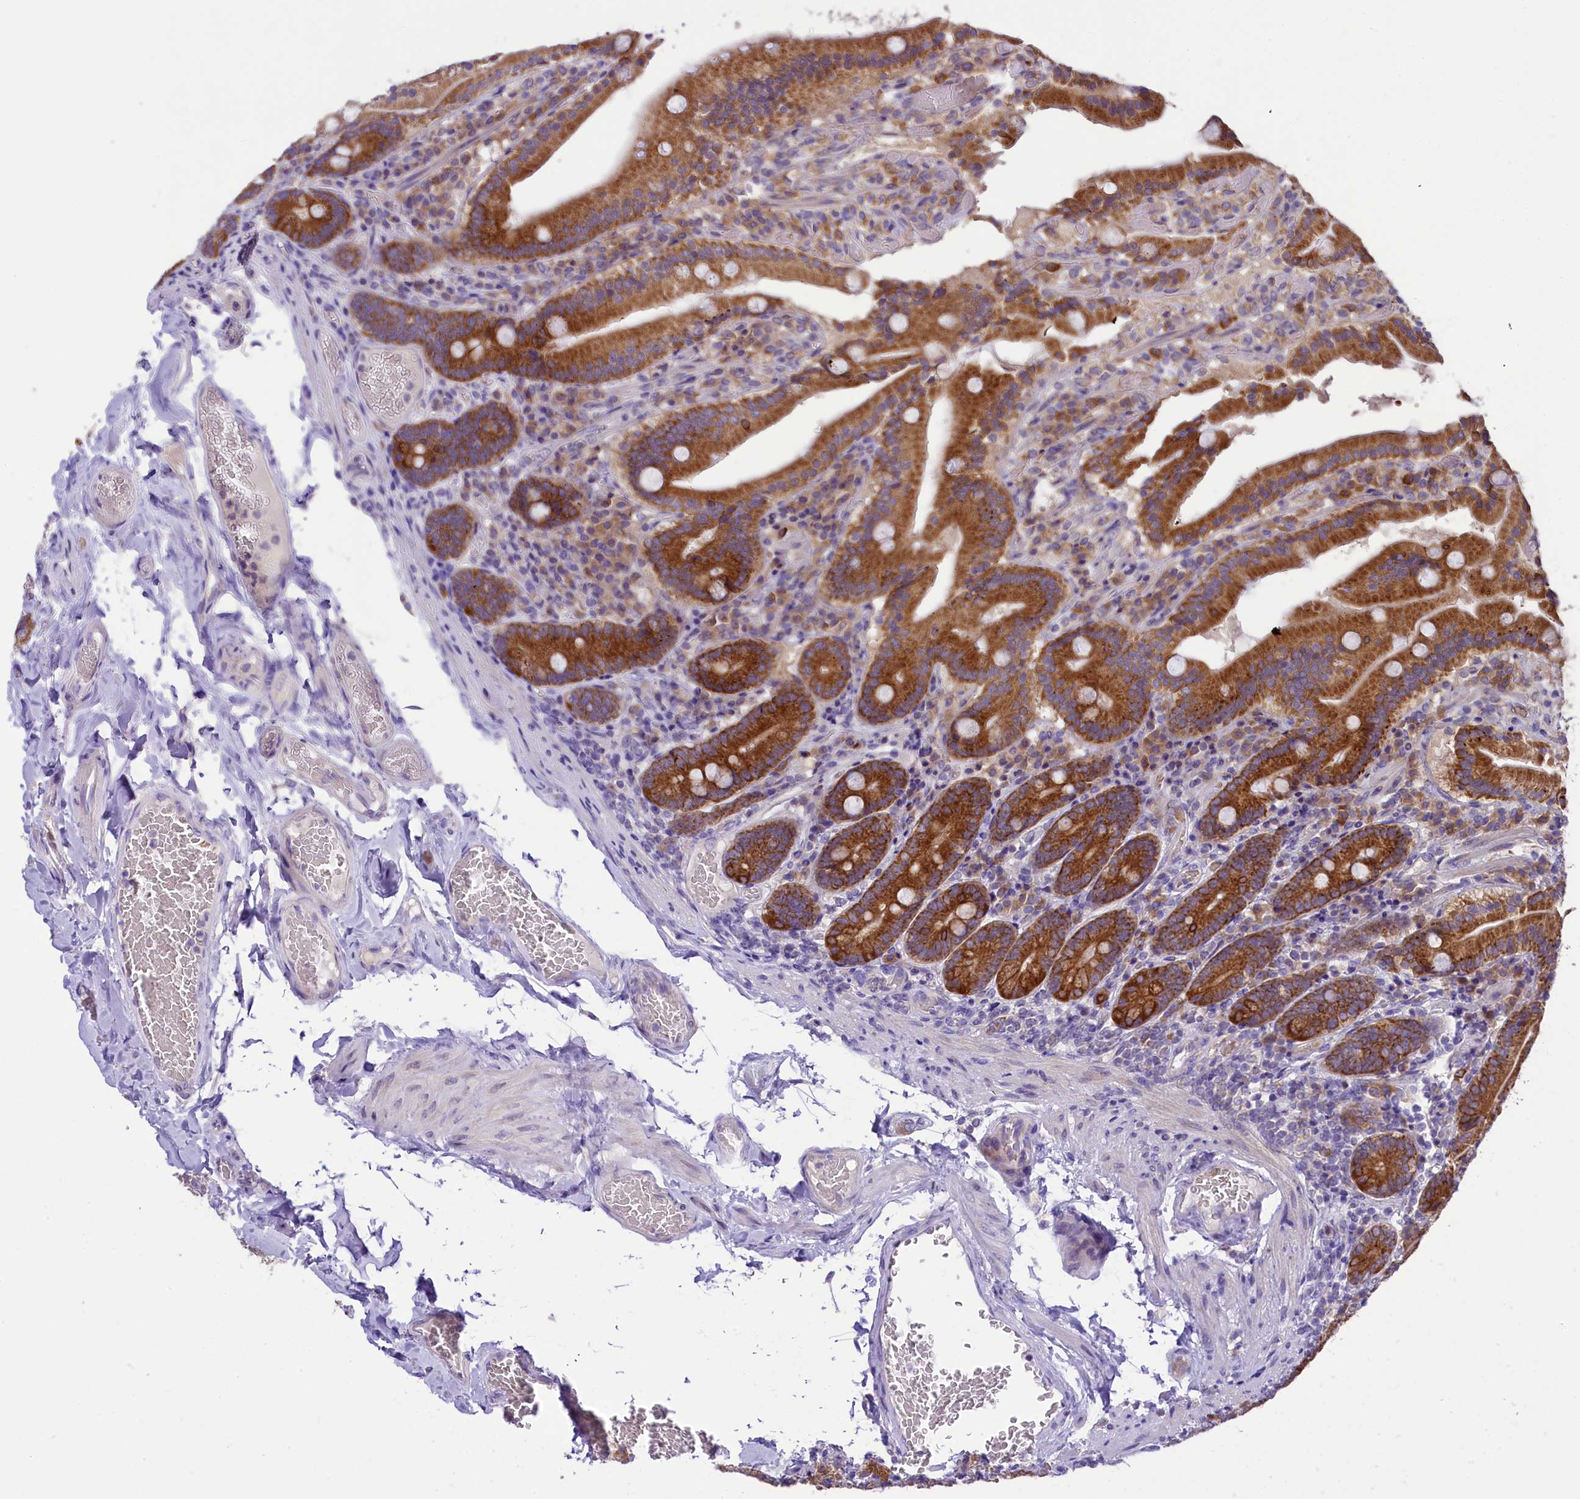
{"staining": {"intensity": "strong", "quantity": ">75%", "location": "cytoplasmic/membranous"}, "tissue": "duodenum", "cell_type": "Glandular cells", "image_type": "normal", "snomed": [{"axis": "morphology", "description": "Normal tissue, NOS"}, {"axis": "topography", "description": "Duodenum"}], "caption": "Strong cytoplasmic/membranous protein expression is appreciated in approximately >75% of glandular cells in duodenum. The staining was performed using DAB to visualize the protein expression in brown, while the nuclei were stained in blue with hematoxylin (Magnification: 20x).", "gene": "LARP4", "patient": {"sex": "female", "age": 62}}